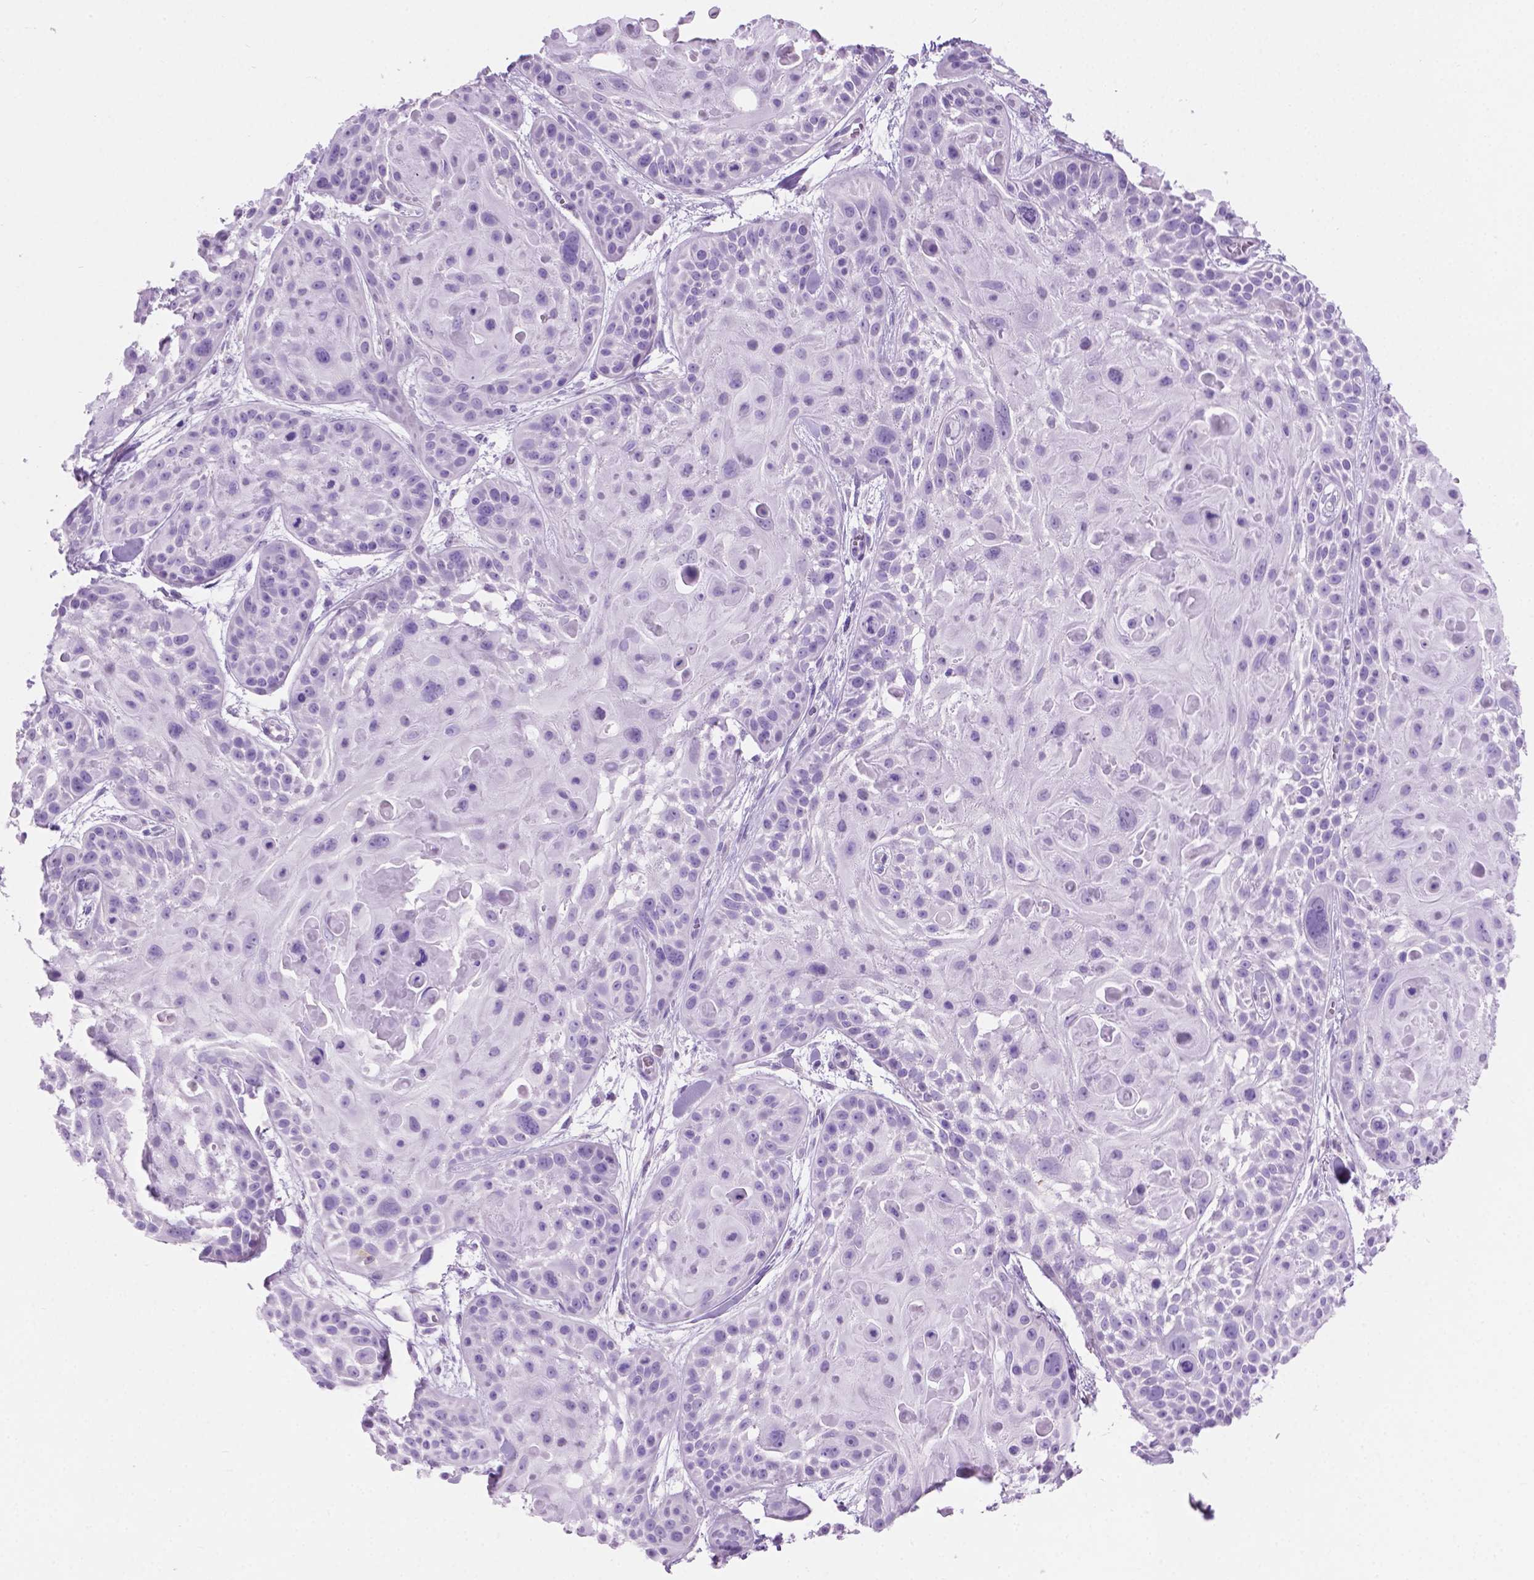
{"staining": {"intensity": "negative", "quantity": "none", "location": "none"}, "tissue": "skin cancer", "cell_type": "Tumor cells", "image_type": "cancer", "snomed": [{"axis": "morphology", "description": "Squamous cell carcinoma, NOS"}, {"axis": "topography", "description": "Skin"}, {"axis": "topography", "description": "Anal"}], "caption": "Immunohistochemistry (IHC) of skin cancer shows no positivity in tumor cells.", "gene": "GRIN2B", "patient": {"sex": "female", "age": 75}}